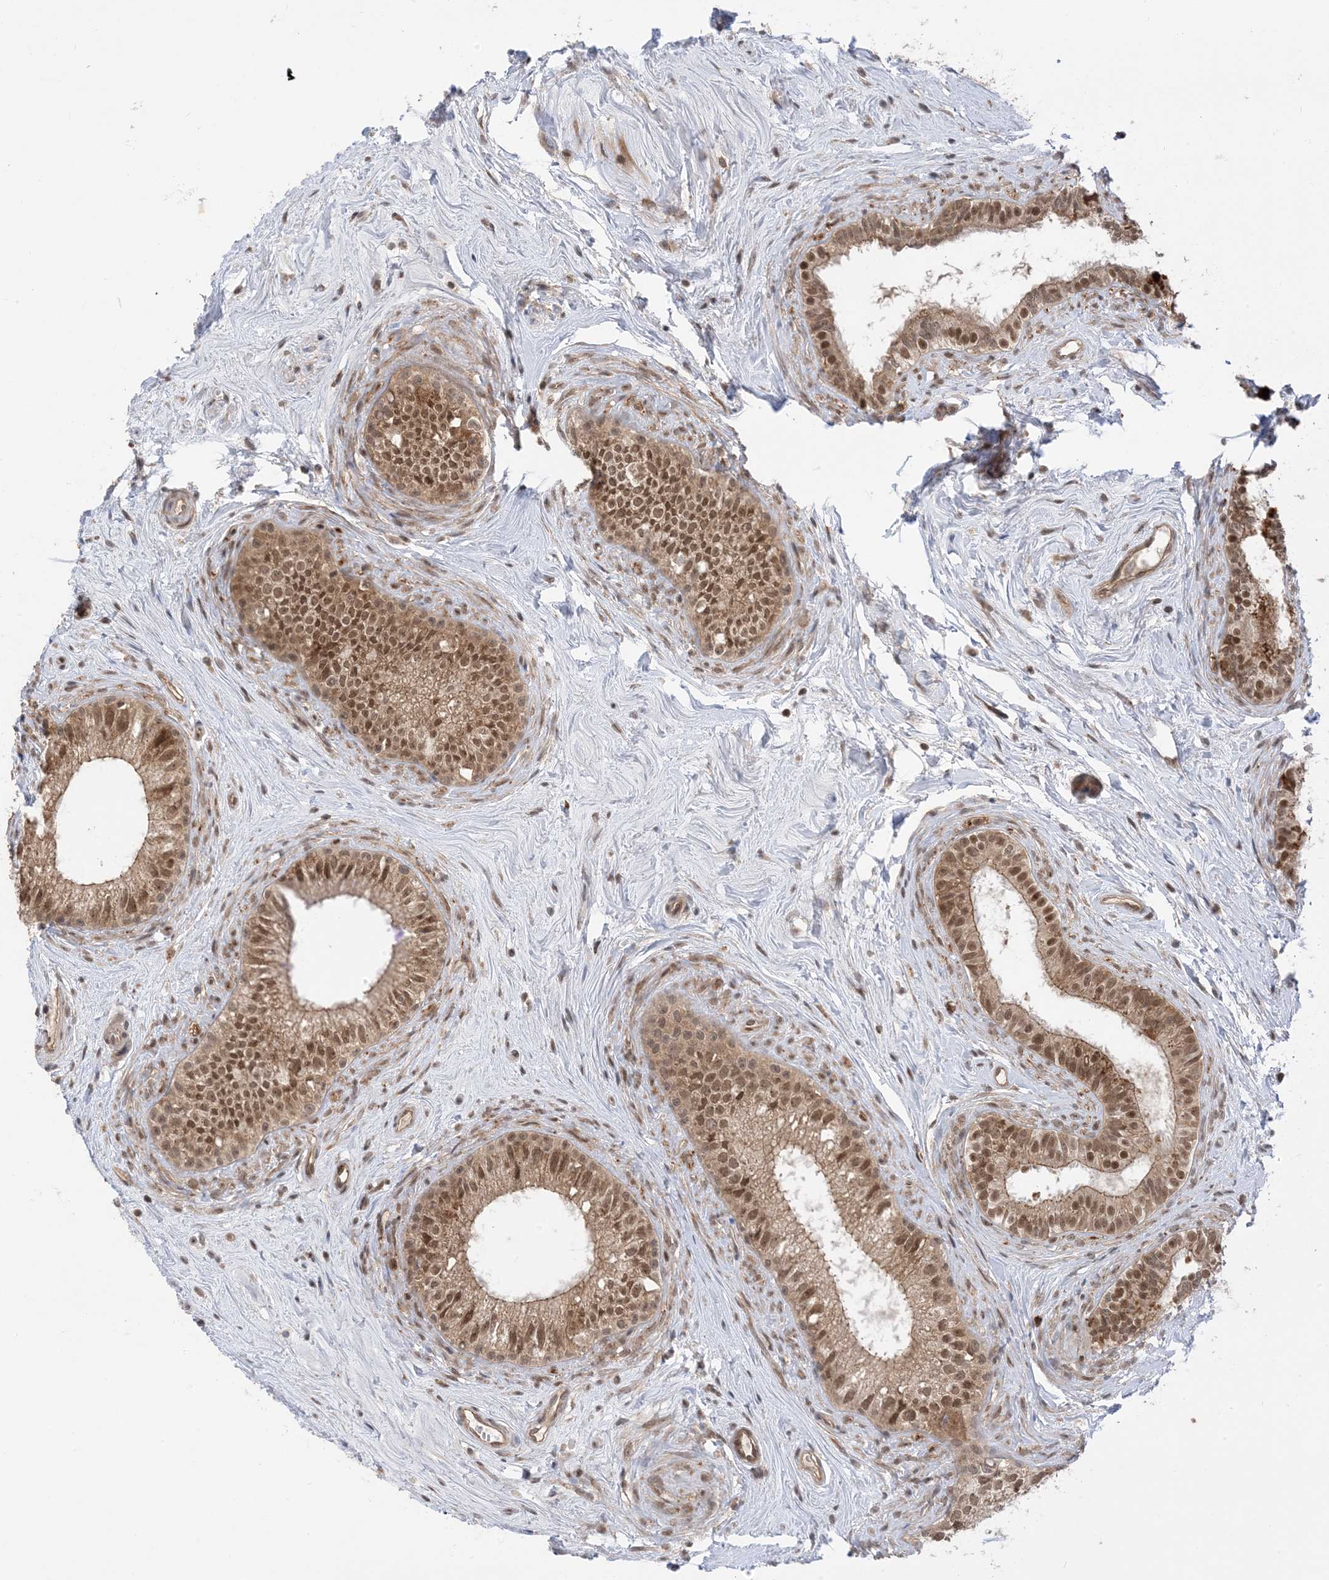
{"staining": {"intensity": "moderate", "quantity": ">75%", "location": "cytoplasmic/membranous,nuclear"}, "tissue": "epididymis", "cell_type": "Glandular cells", "image_type": "normal", "snomed": [{"axis": "morphology", "description": "Normal tissue, NOS"}, {"axis": "topography", "description": "Epididymis"}], "caption": "A histopathology image of epididymis stained for a protein shows moderate cytoplasmic/membranous,nuclear brown staining in glandular cells. (Stains: DAB (3,3'-diaminobenzidine) in brown, nuclei in blue, Microscopy: brightfield microscopy at high magnification).", "gene": "METTL21A", "patient": {"sex": "male", "age": 71}}